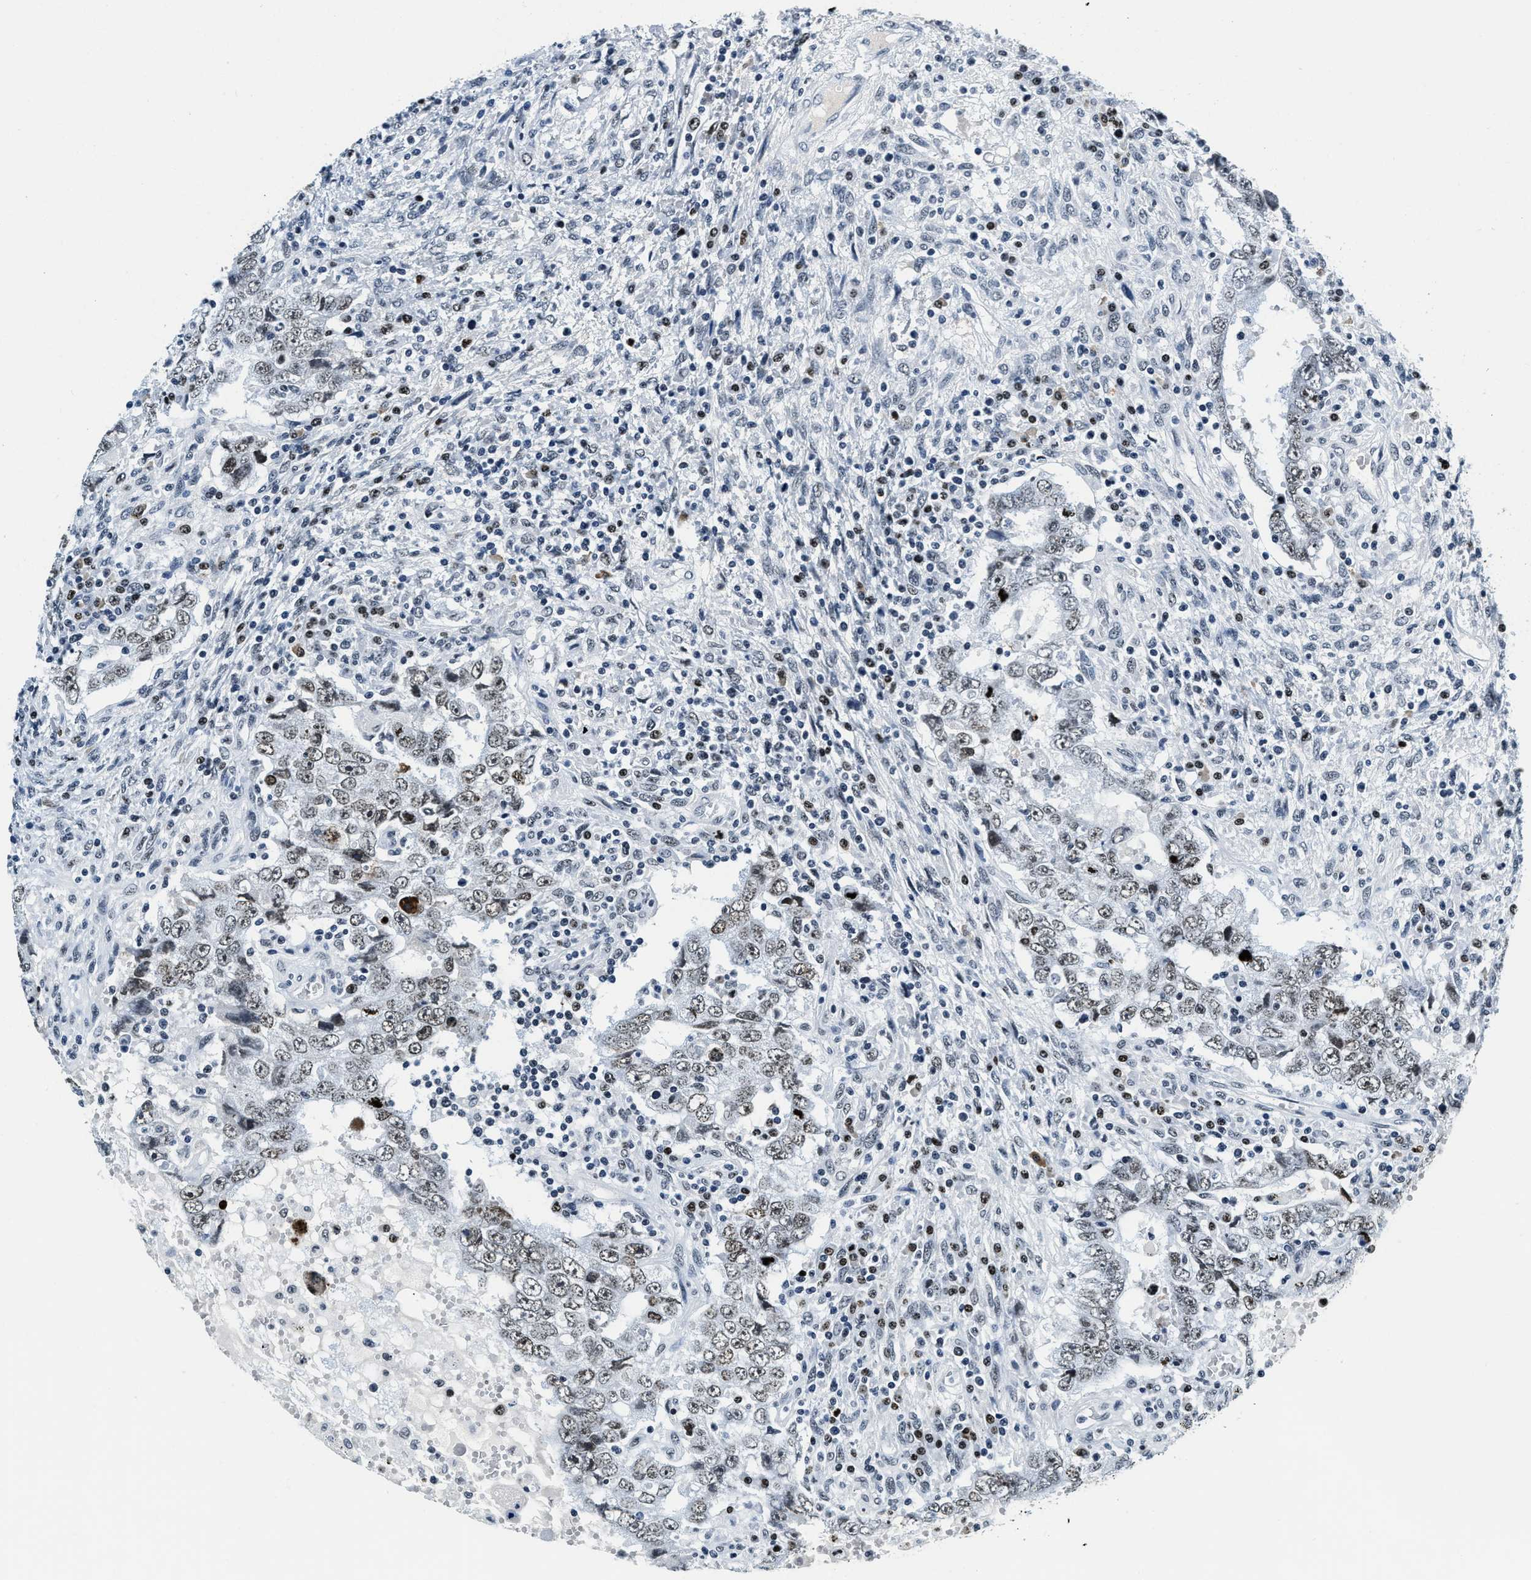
{"staining": {"intensity": "weak", "quantity": "25%-75%", "location": "nuclear"}, "tissue": "testis cancer", "cell_type": "Tumor cells", "image_type": "cancer", "snomed": [{"axis": "morphology", "description": "Carcinoma, Embryonal, NOS"}, {"axis": "topography", "description": "Testis"}], "caption": "Weak nuclear protein staining is identified in approximately 25%-75% of tumor cells in testis embryonal carcinoma. (DAB IHC with brightfield microscopy, high magnification).", "gene": "TOP1", "patient": {"sex": "male", "age": 26}}